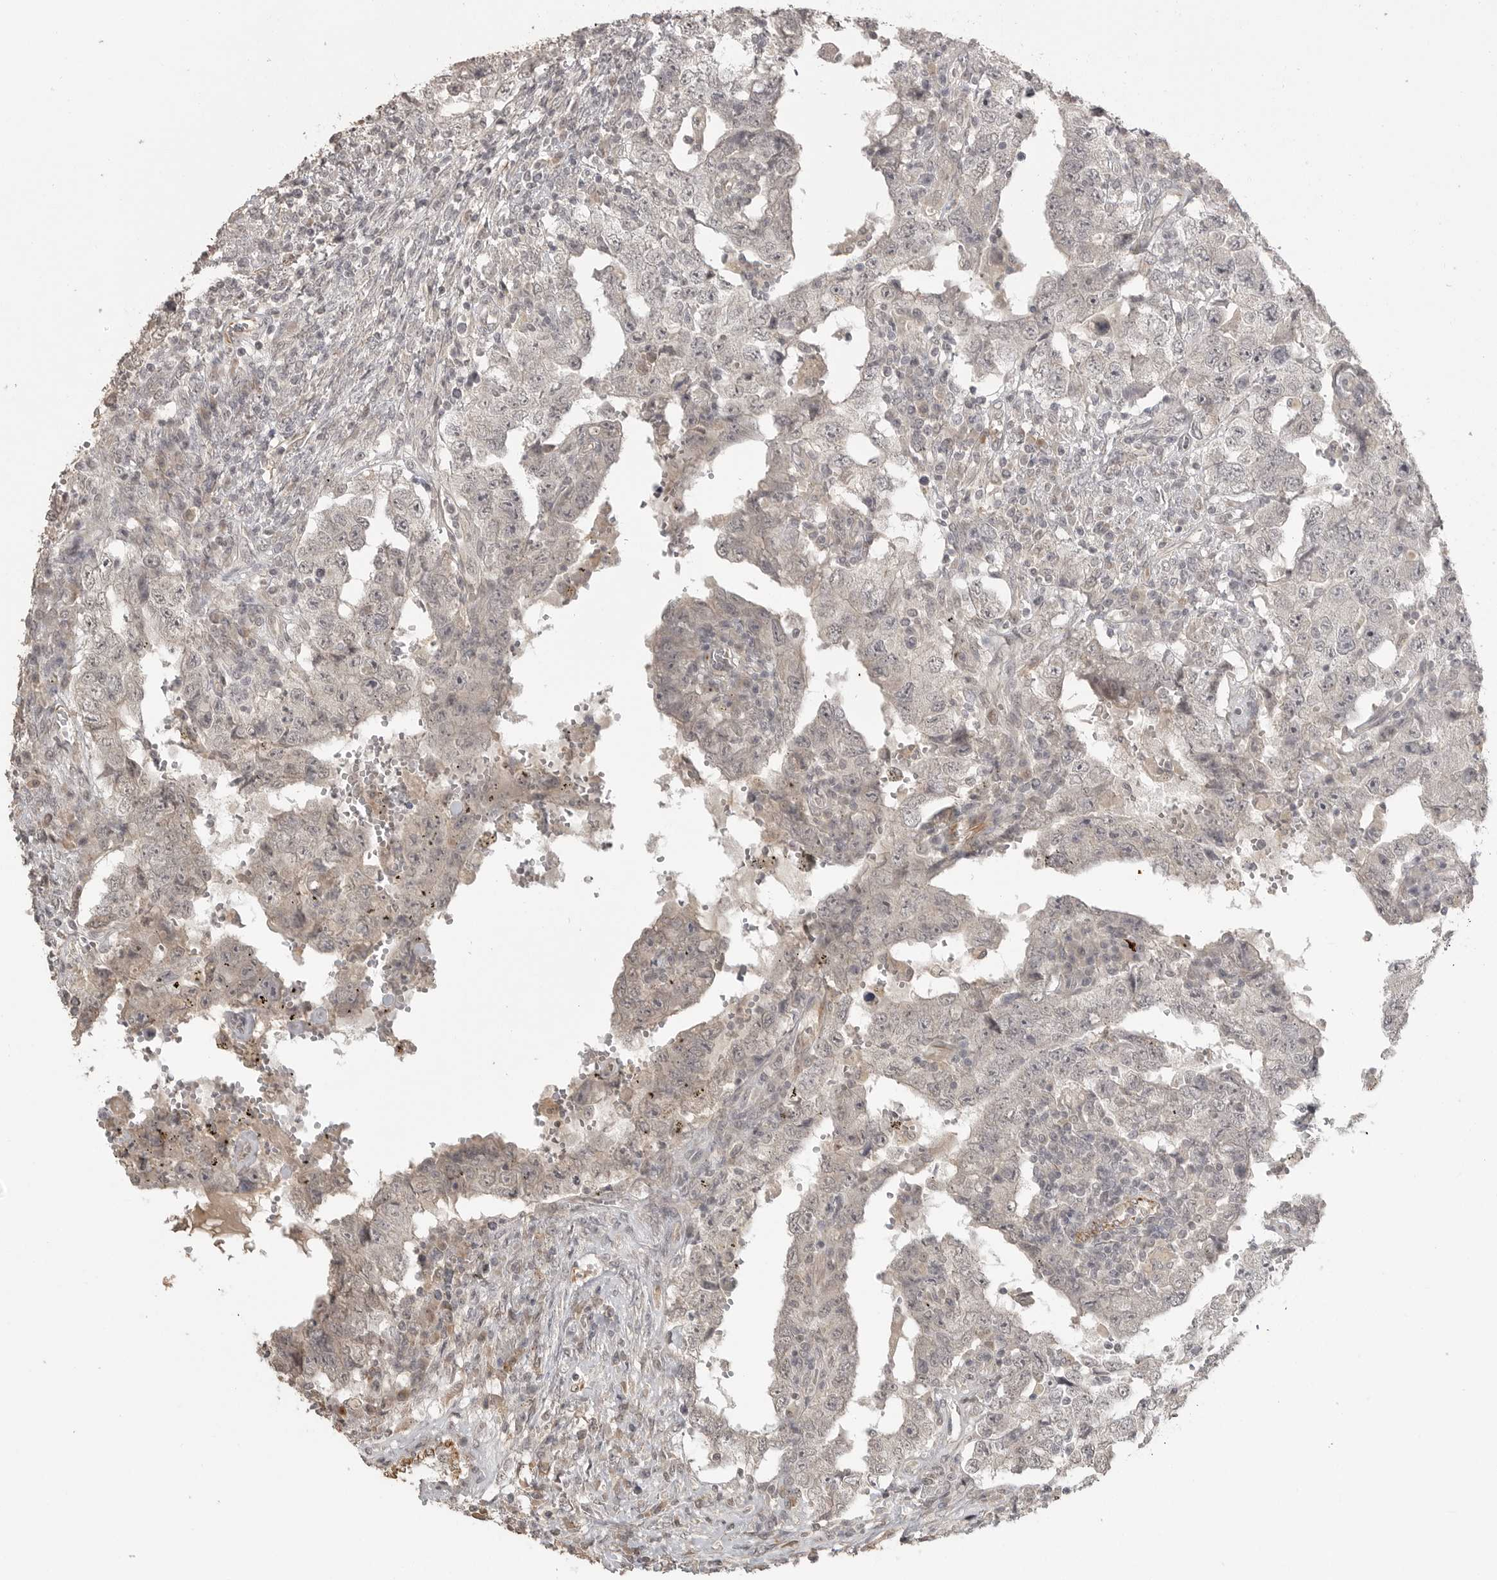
{"staining": {"intensity": "negative", "quantity": "none", "location": "none"}, "tissue": "testis cancer", "cell_type": "Tumor cells", "image_type": "cancer", "snomed": [{"axis": "morphology", "description": "Carcinoma, Embryonal, NOS"}, {"axis": "topography", "description": "Testis"}], "caption": "DAB immunohistochemical staining of human embryonal carcinoma (testis) exhibits no significant positivity in tumor cells.", "gene": "SMG8", "patient": {"sex": "male", "age": 26}}